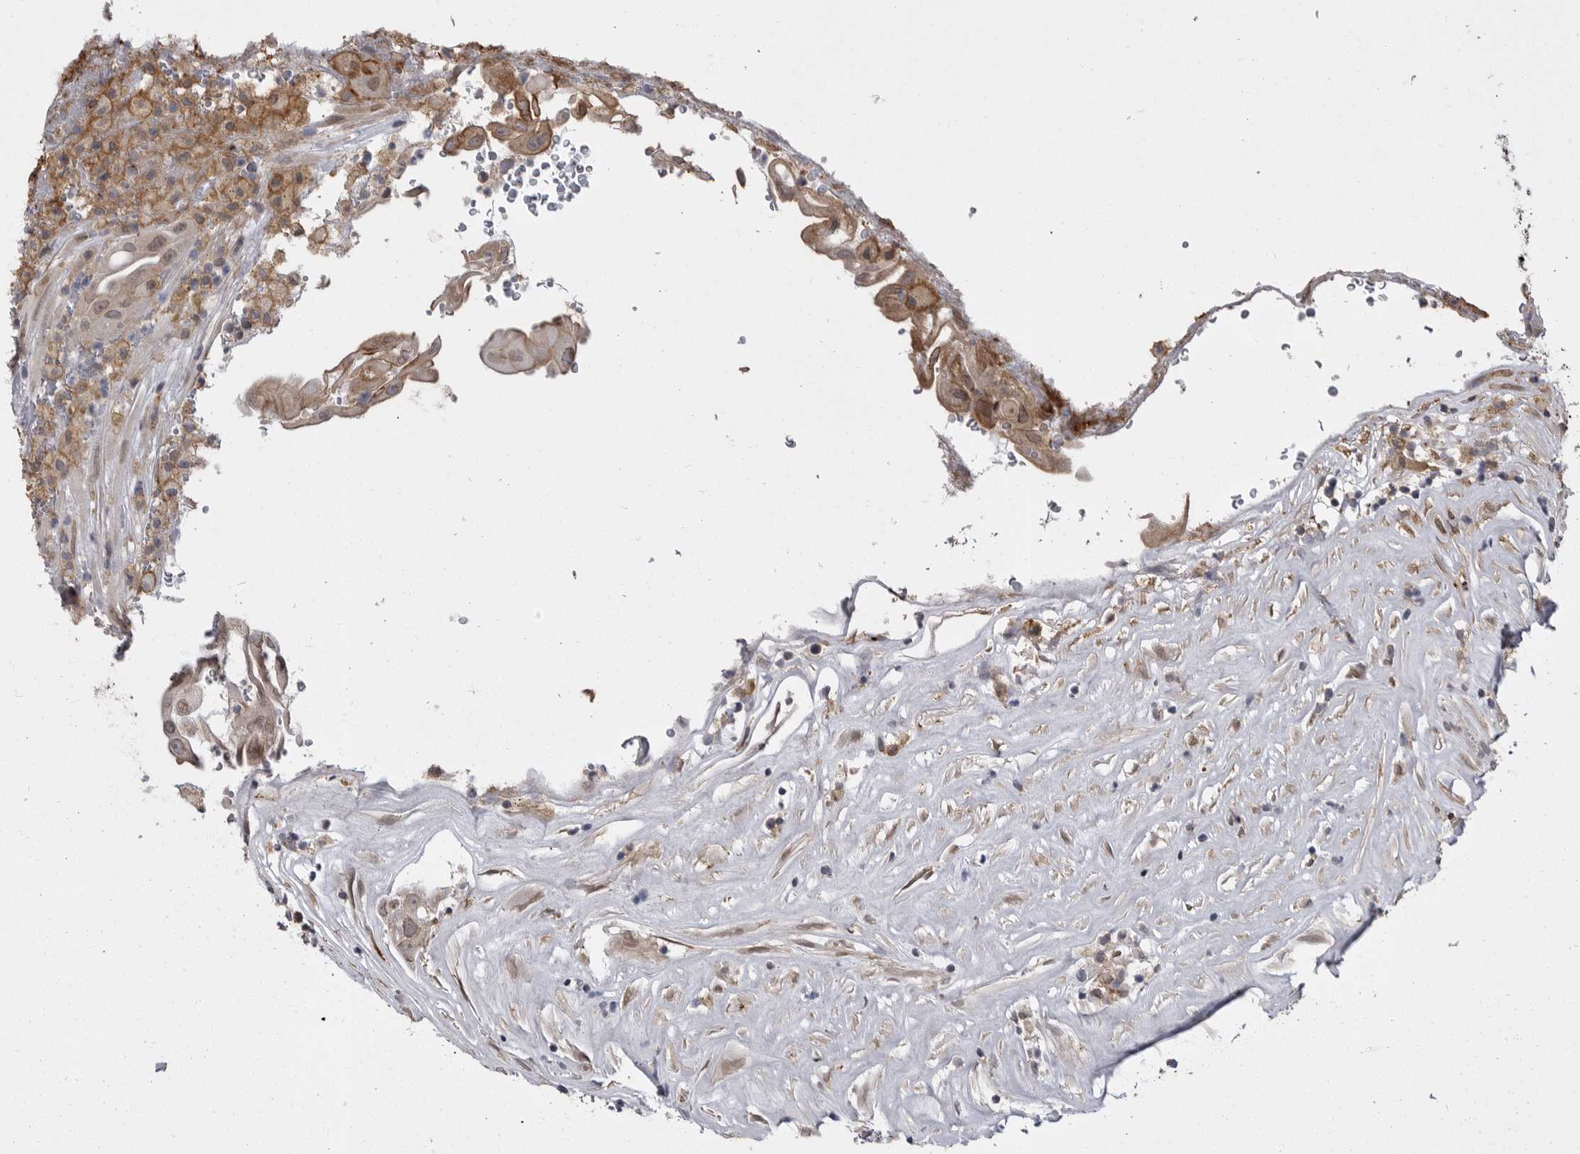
{"staining": {"intensity": "moderate", "quantity": ">75%", "location": "cytoplasmic/membranous,nuclear"}, "tissue": "thyroid cancer", "cell_type": "Tumor cells", "image_type": "cancer", "snomed": [{"axis": "morphology", "description": "Papillary adenocarcinoma, NOS"}, {"axis": "topography", "description": "Thyroid gland"}], "caption": "Immunohistochemistry (IHC) (DAB) staining of human thyroid papillary adenocarcinoma demonstrates moderate cytoplasmic/membranous and nuclear protein positivity in approximately >75% of tumor cells. (brown staining indicates protein expression, while blue staining denotes nuclei).", "gene": "ABL1", "patient": {"sex": "male", "age": 77}}